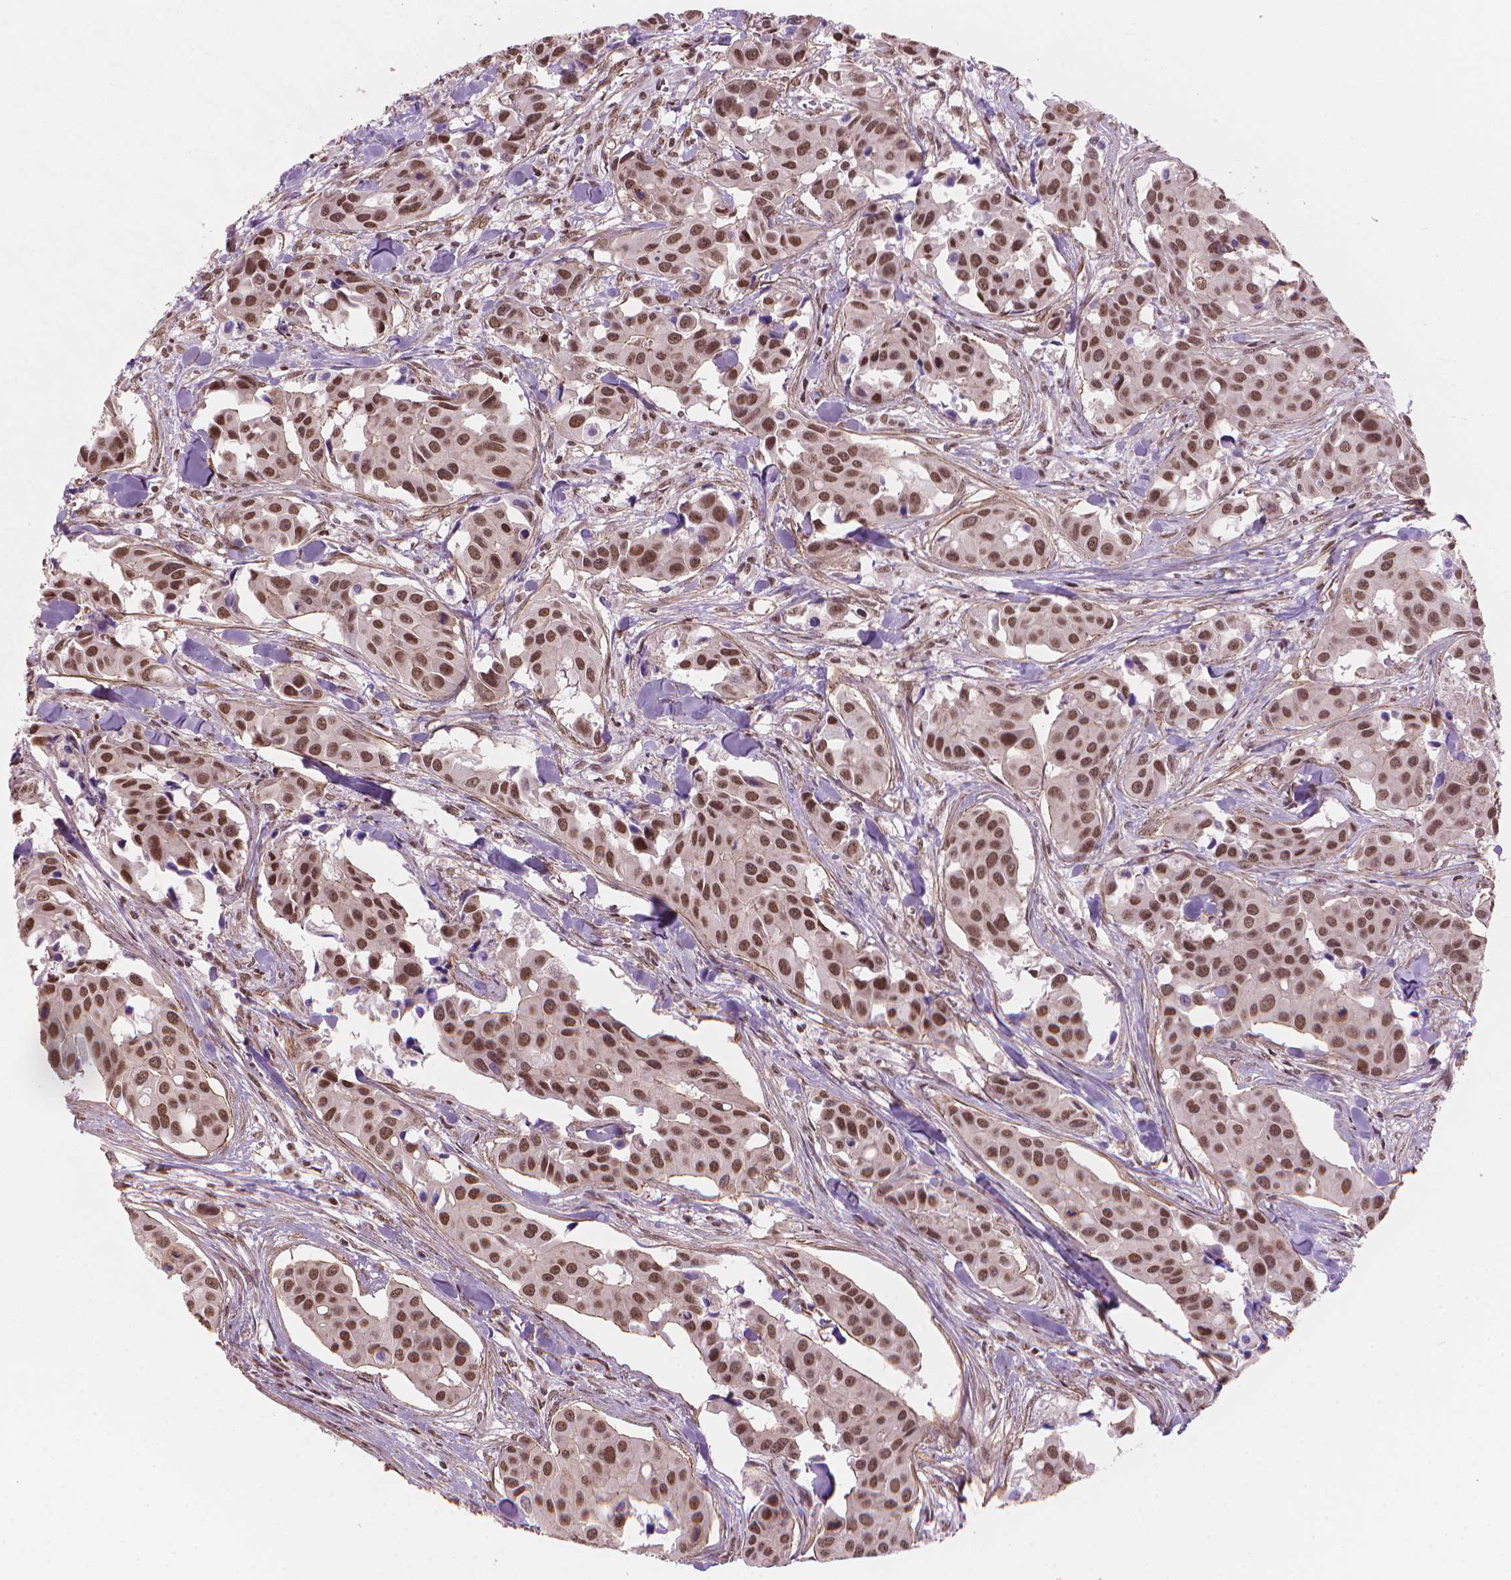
{"staining": {"intensity": "moderate", "quantity": ">75%", "location": "nuclear"}, "tissue": "head and neck cancer", "cell_type": "Tumor cells", "image_type": "cancer", "snomed": [{"axis": "morphology", "description": "Adenocarcinoma, NOS"}, {"axis": "topography", "description": "Head-Neck"}], "caption": "This is a micrograph of immunohistochemistry (IHC) staining of head and neck cancer (adenocarcinoma), which shows moderate staining in the nuclear of tumor cells.", "gene": "HOXD4", "patient": {"sex": "male", "age": 76}}